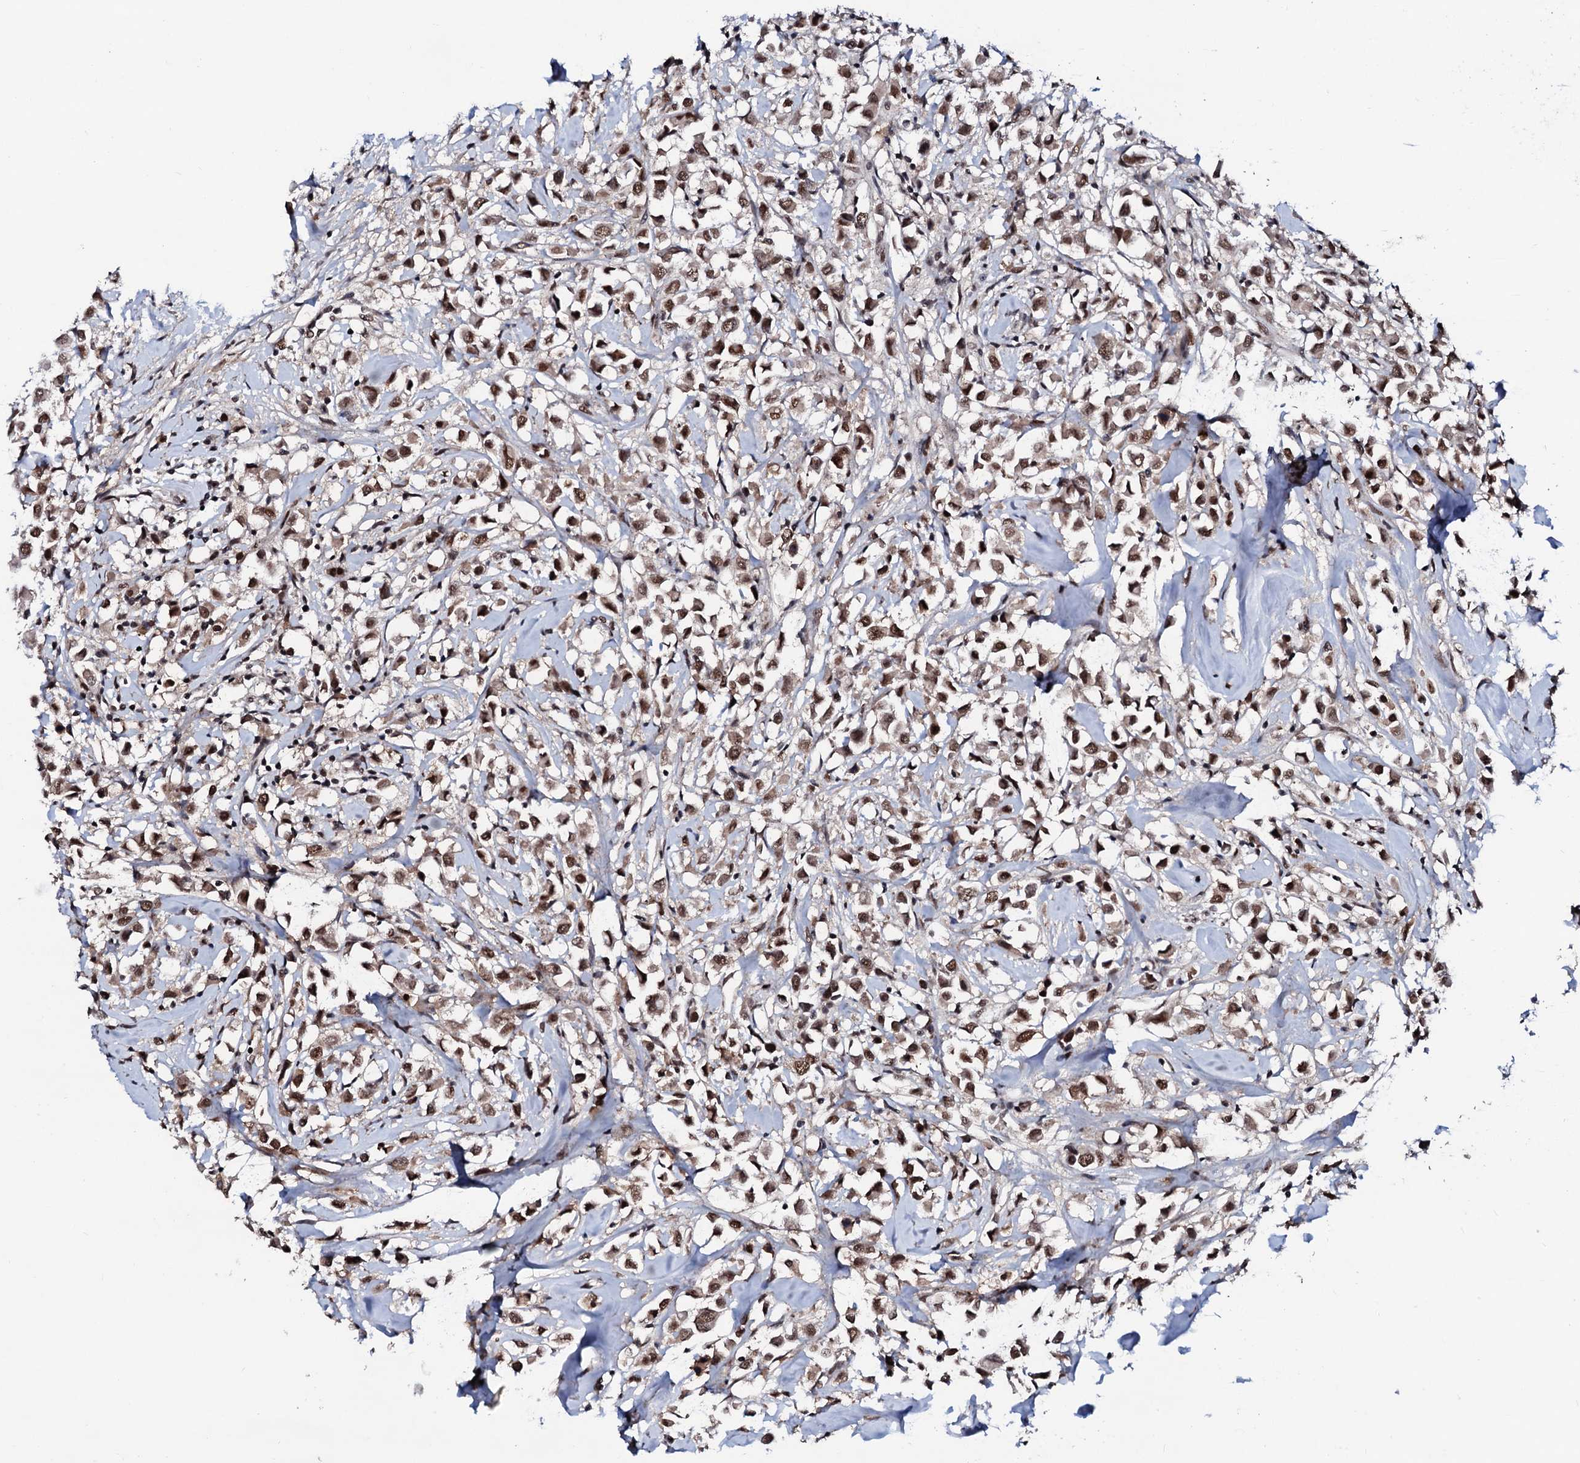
{"staining": {"intensity": "moderate", "quantity": ">75%", "location": "nuclear"}, "tissue": "breast cancer", "cell_type": "Tumor cells", "image_type": "cancer", "snomed": [{"axis": "morphology", "description": "Duct carcinoma"}, {"axis": "topography", "description": "Breast"}], "caption": "Human breast invasive ductal carcinoma stained with a protein marker reveals moderate staining in tumor cells.", "gene": "PRPF18", "patient": {"sex": "female", "age": 87}}